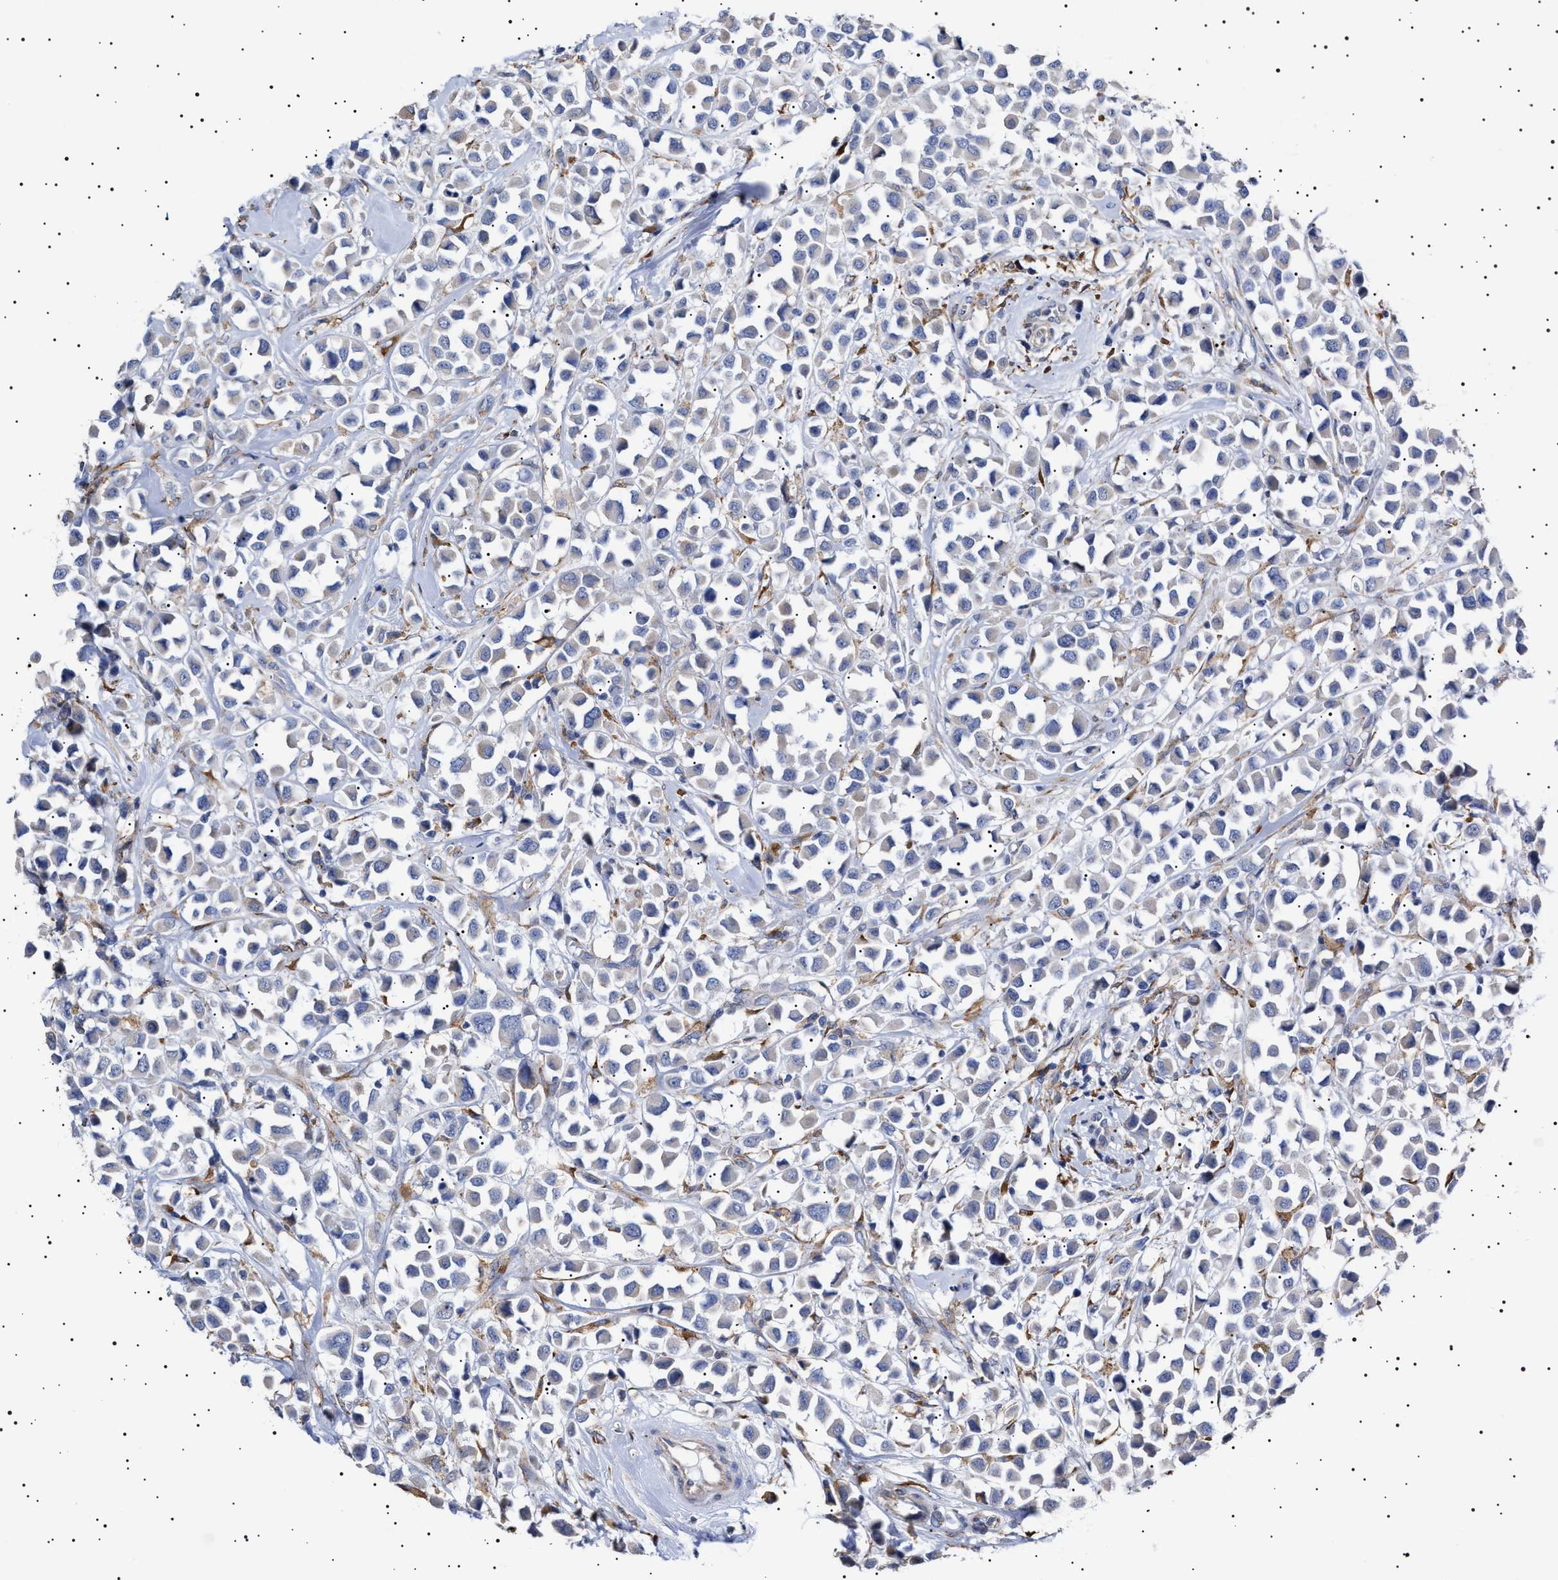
{"staining": {"intensity": "negative", "quantity": "none", "location": "none"}, "tissue": "breast cancer", "cell_type": "Tumor cells", "image_type": "cancer", "snomed": [{"axis": "morphology", "description": "Duct carcinoma"}, {"axis": "topography", "description": "Breast"}], "caption": "A high-resolution histopathology image shows immunohistochemistry staining of breast intraductal carcinoma, which shows no significant expression in tumor cells. (Immunohistochemistry, brightfield microscopy, high magnification).", "gene": "ERCC6L2", "patient": {"sex": "female", "age": 61}}